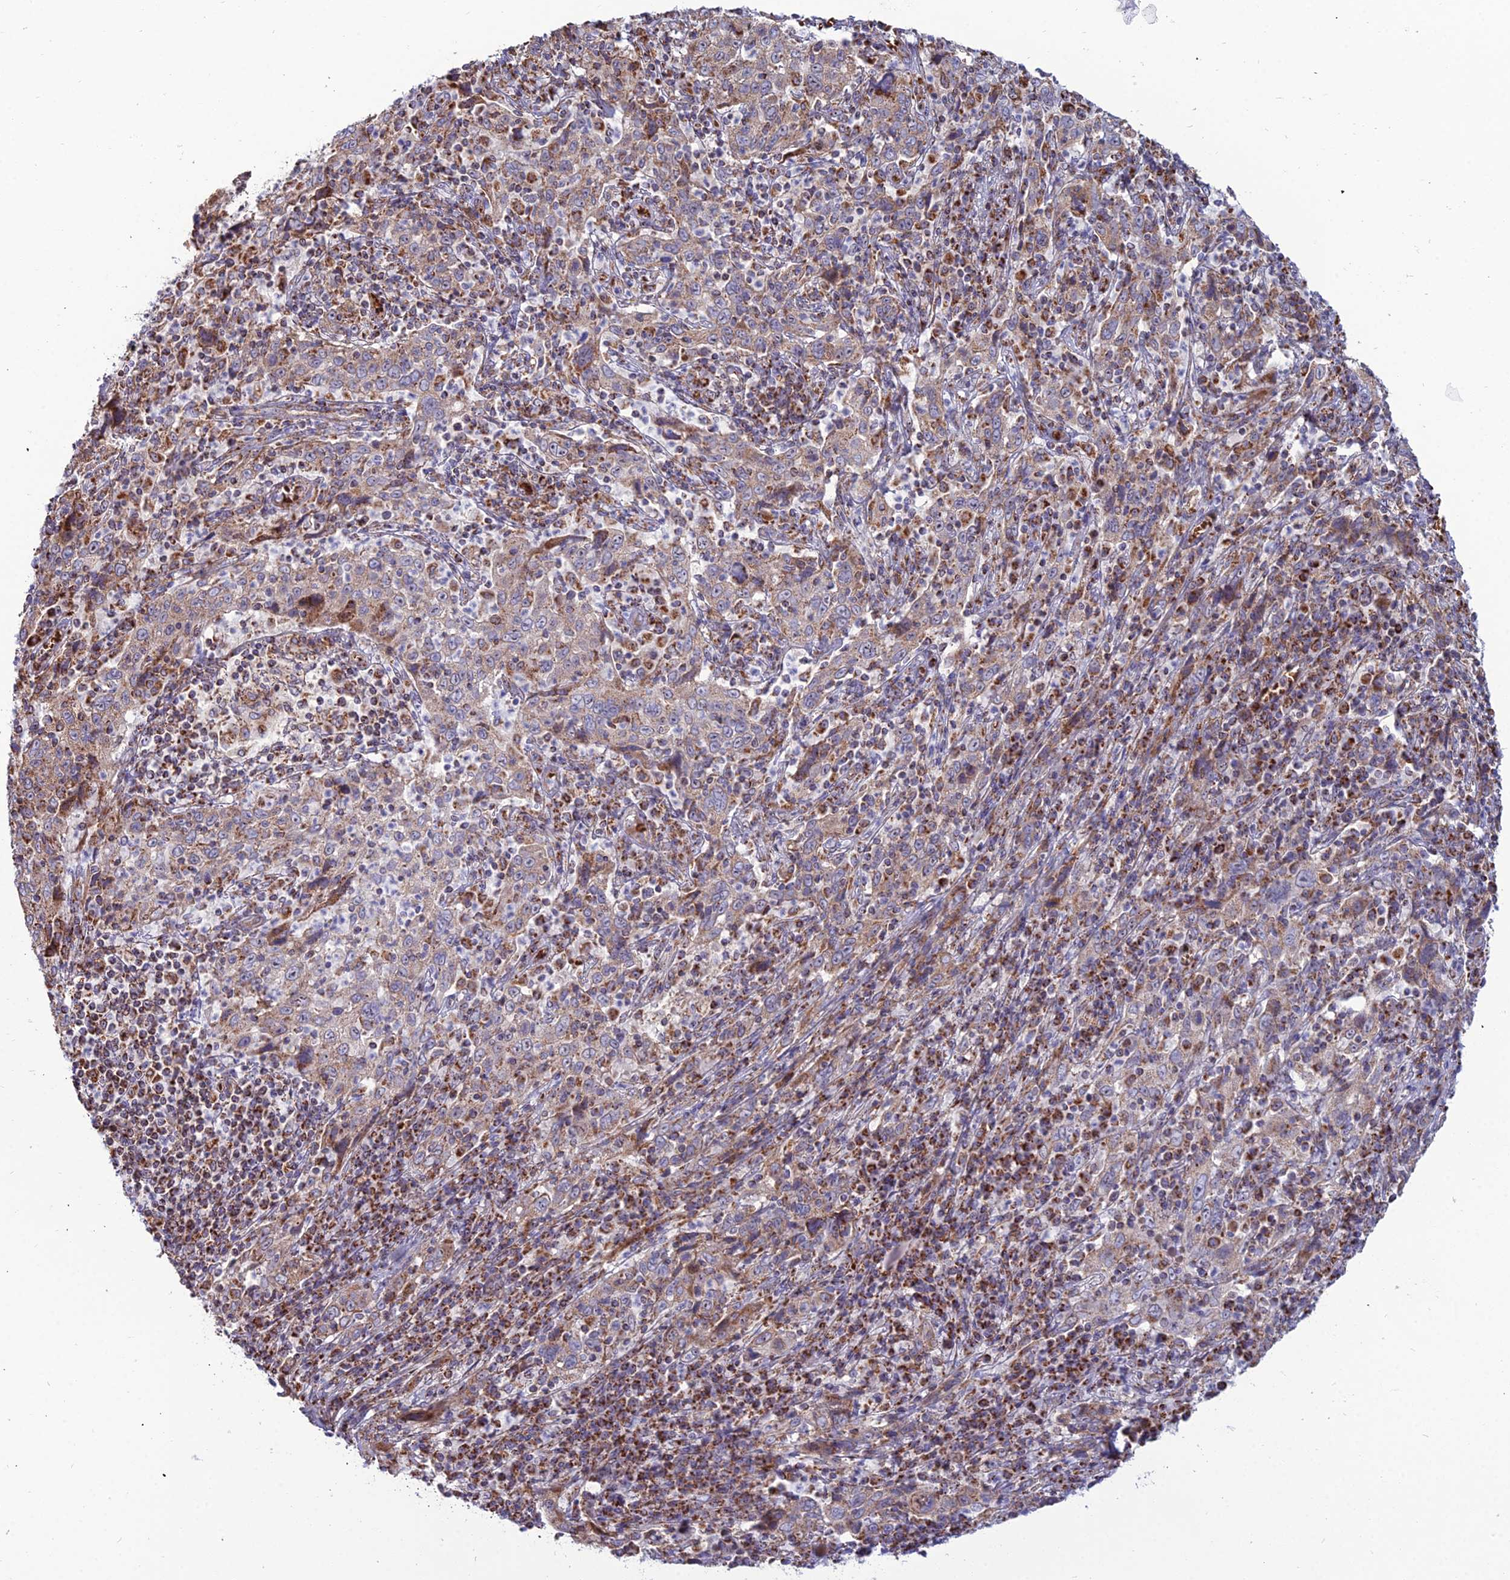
{"staining": {"intensity": "moderate", "quantity": "<25%", "location": "cytoplasmic/membranous"}, "tissue": "cervical cancer", "cell_type": "Tumor cells", "image_type": "cancer", "snomed": [{"axis": "morphology", "description": "Squamous cell carcinoma, NOS"}, {"axis": "topography", "description": "Cervix"}], "caption": "Protein staining reveals moderate cytoplasmic/membranous expression in about <25% of tumor cells in cervical cancer (squamous cell carcinoma). (brown staining indicates protein expression, while blue staining denotes nuclei).", "gene": "SLC35F4", "patient": {"sex": "female", "age": 46}}